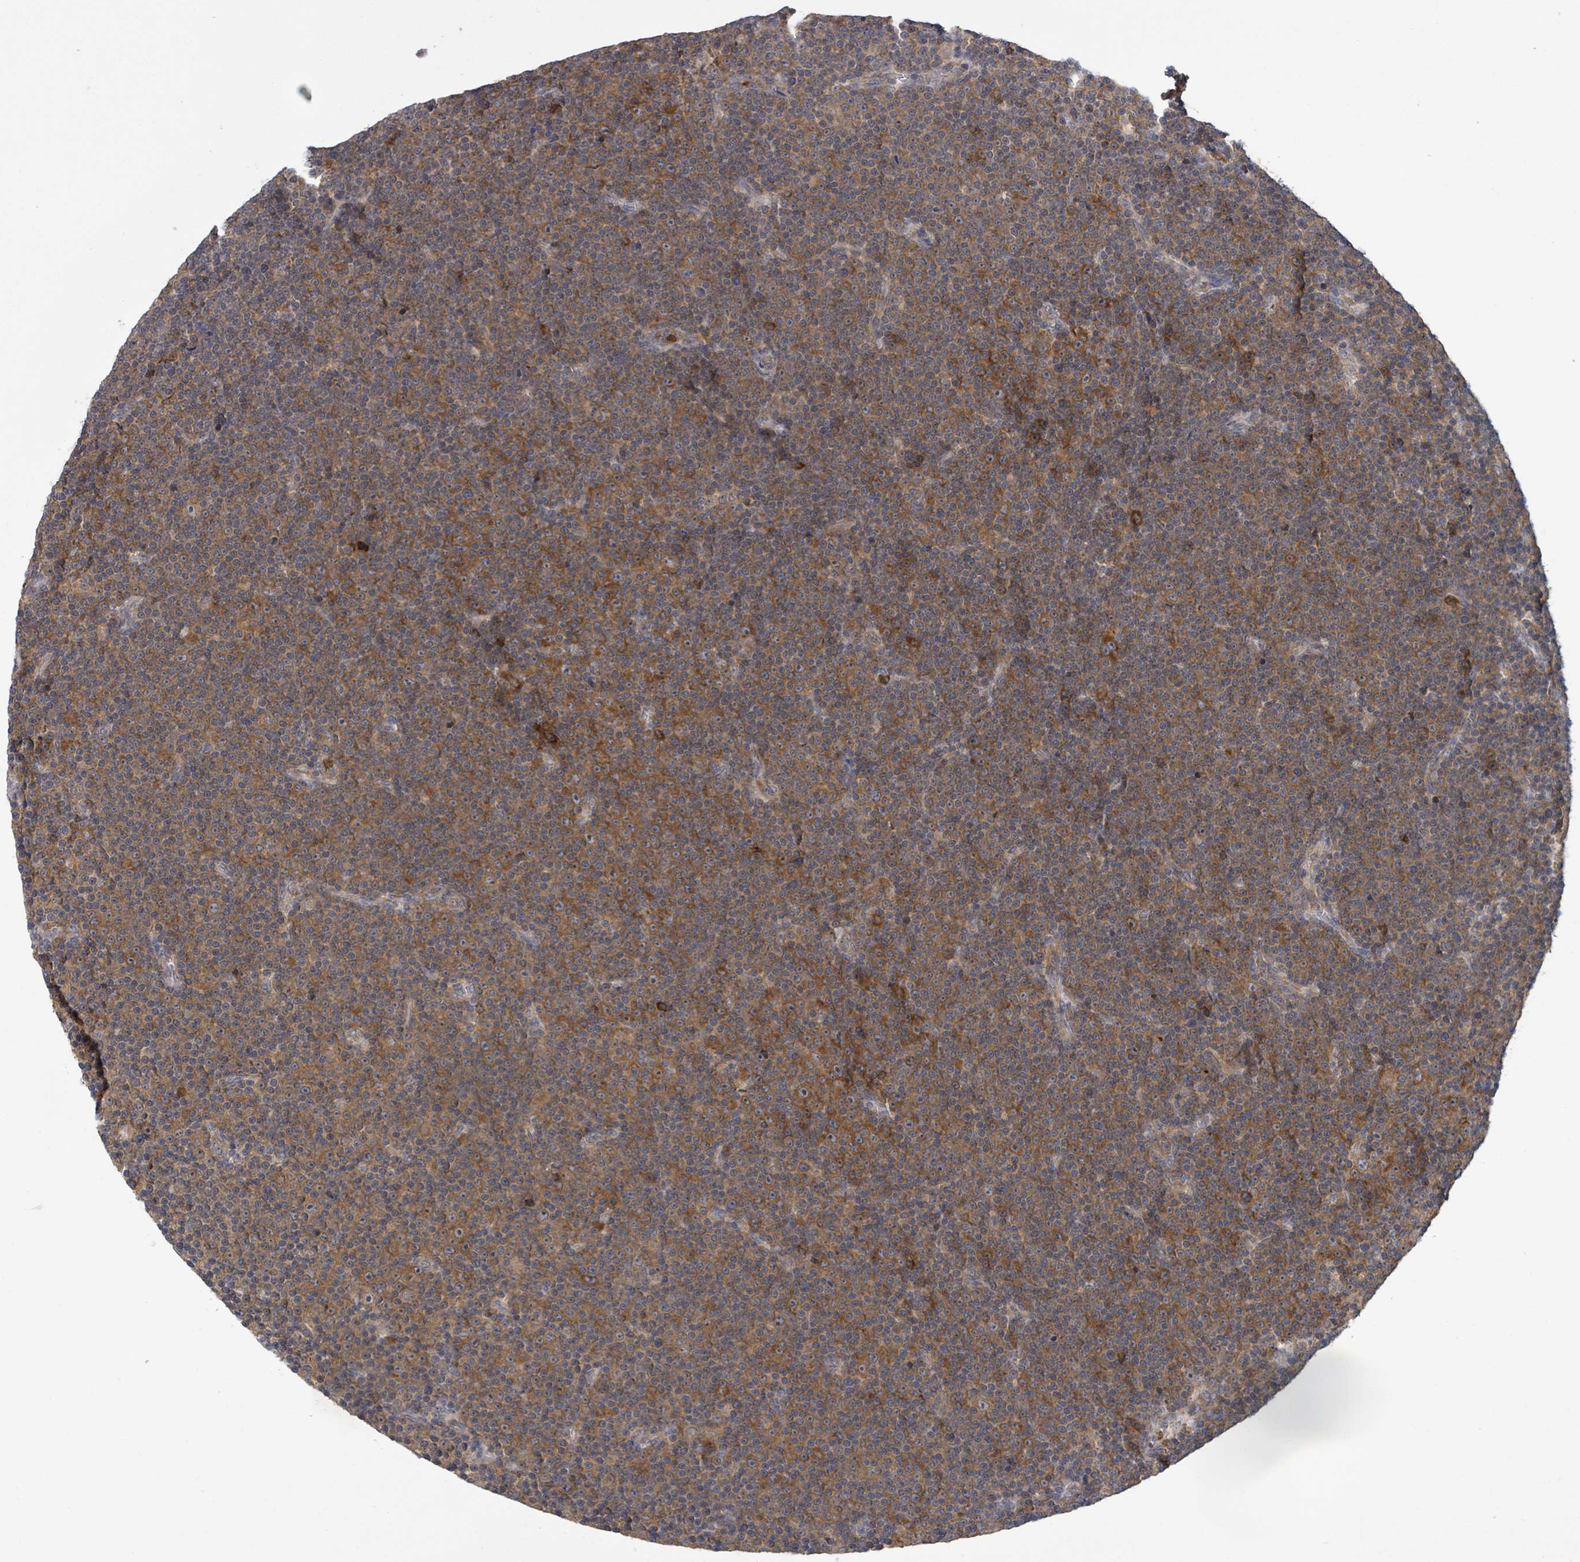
{"staining": {"intensity": "moderate", "quantity": ">75%", "location": "cytoplasmic/membranous"}, "tissue": "lymphoma", "cell_type": "Tumor cells", "image_type": "cancer", "snomed": [{"axis": "morphology", "description": "Malignant lymphoma, non-Hodgkin's type, Low grade"}, {"axis": "topography", "description": "Lymph node"}], "caption": "Immunohistochemical staining of lymphoma exhibits moderate cytoplasmic/membranous protein staining in about >75% of tumor cells.", "gene": "SERPINE3", "patient": {"sex": "female", "age": 67}}